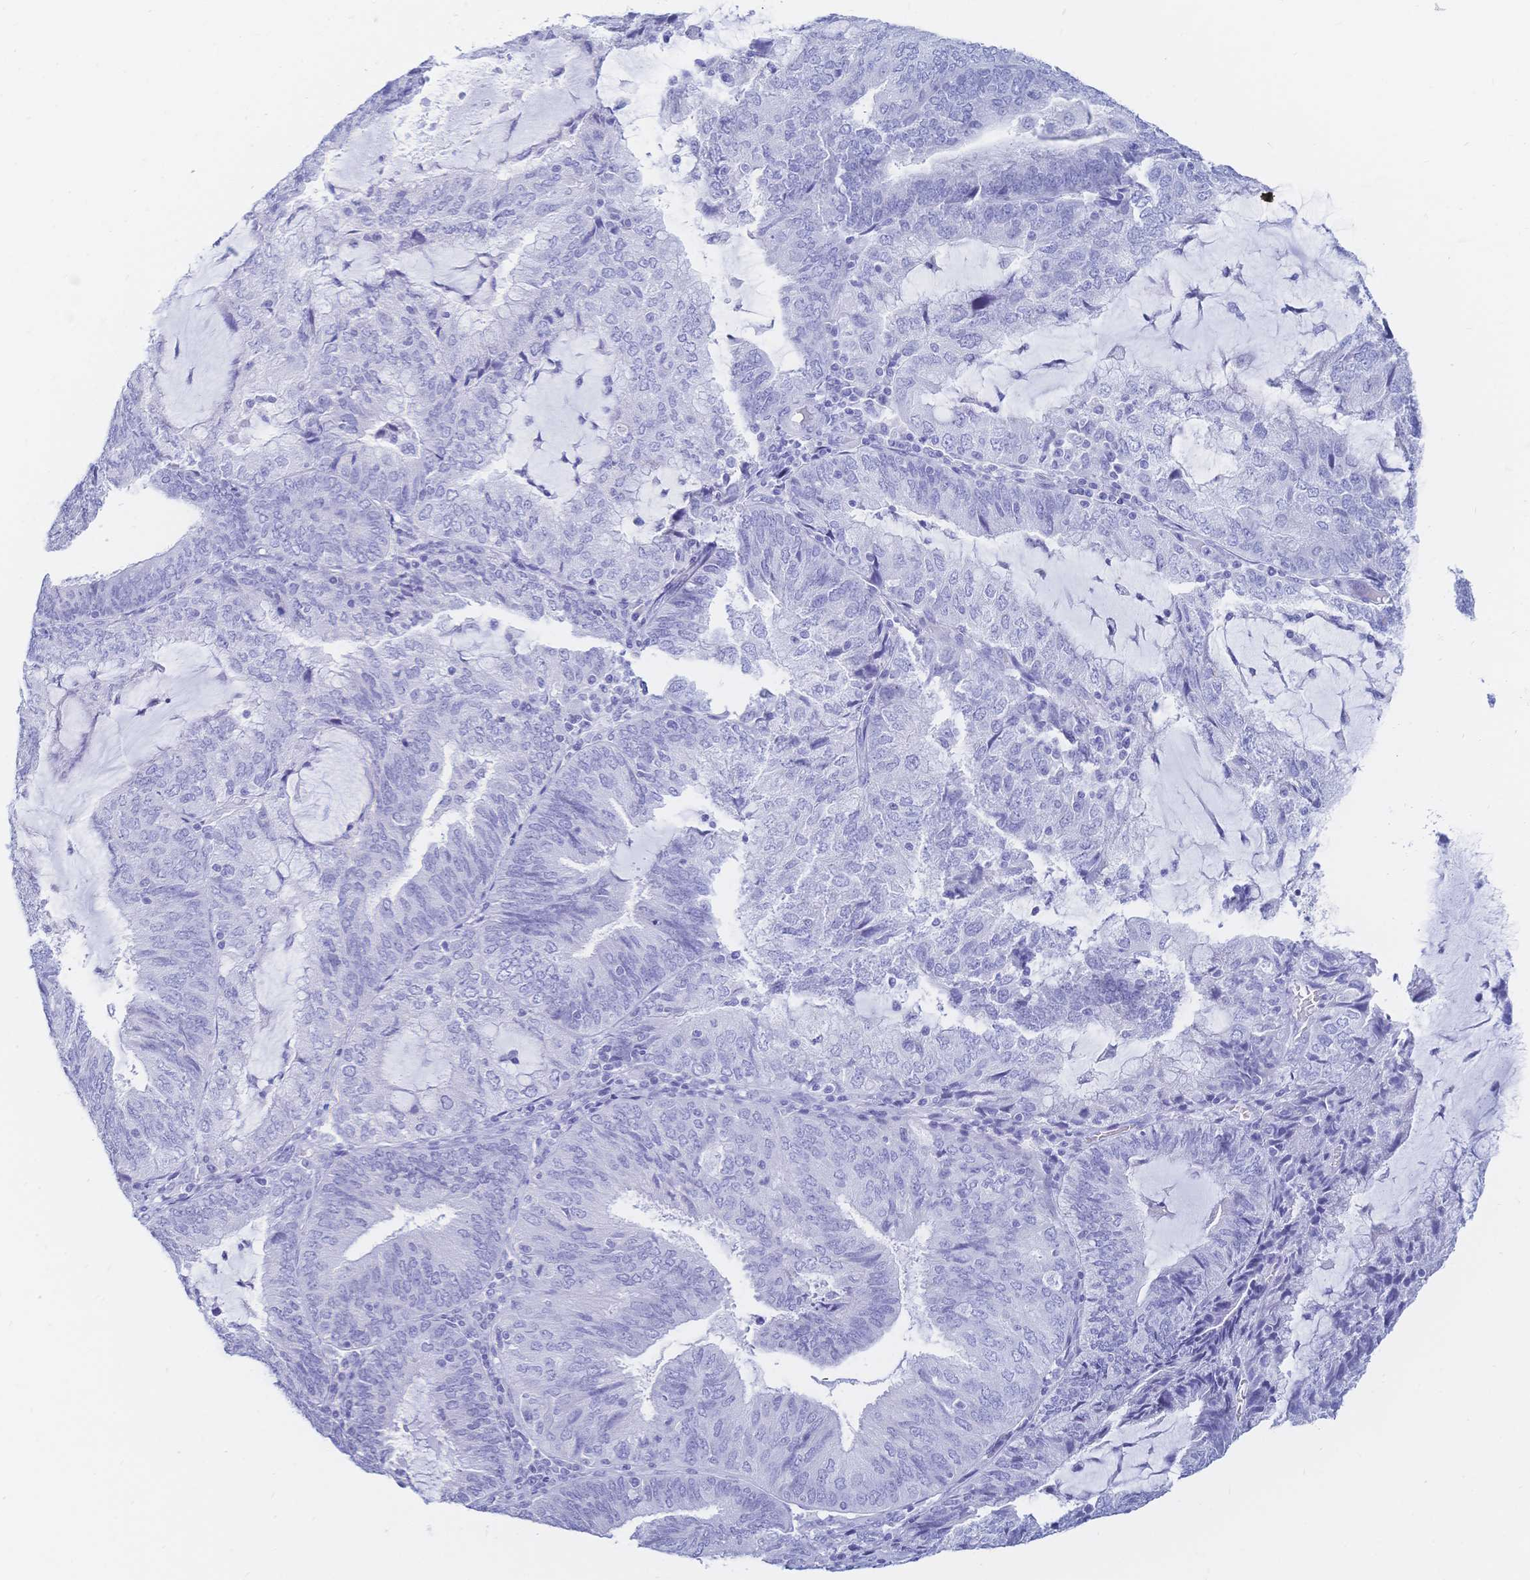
{"staining": {"intensity": "negative", "quantity": "none", "location": "none"}, "tissue": "endometrial cancer", "cell_type": "Tumor cells", "image_type": "cancer", "snomed": [{"axis": "morphology", "description": "Adenocarcinoma, NOS"}, {"axis": "topography", "description": "Endometrium"}], "caption": "Immunohistochemical staining of human endometrial adenocarcinoma reveals no significant staining in tumor cells.", "gene": "MEP1B", "patient": {"sex": "female", "age": 81}}